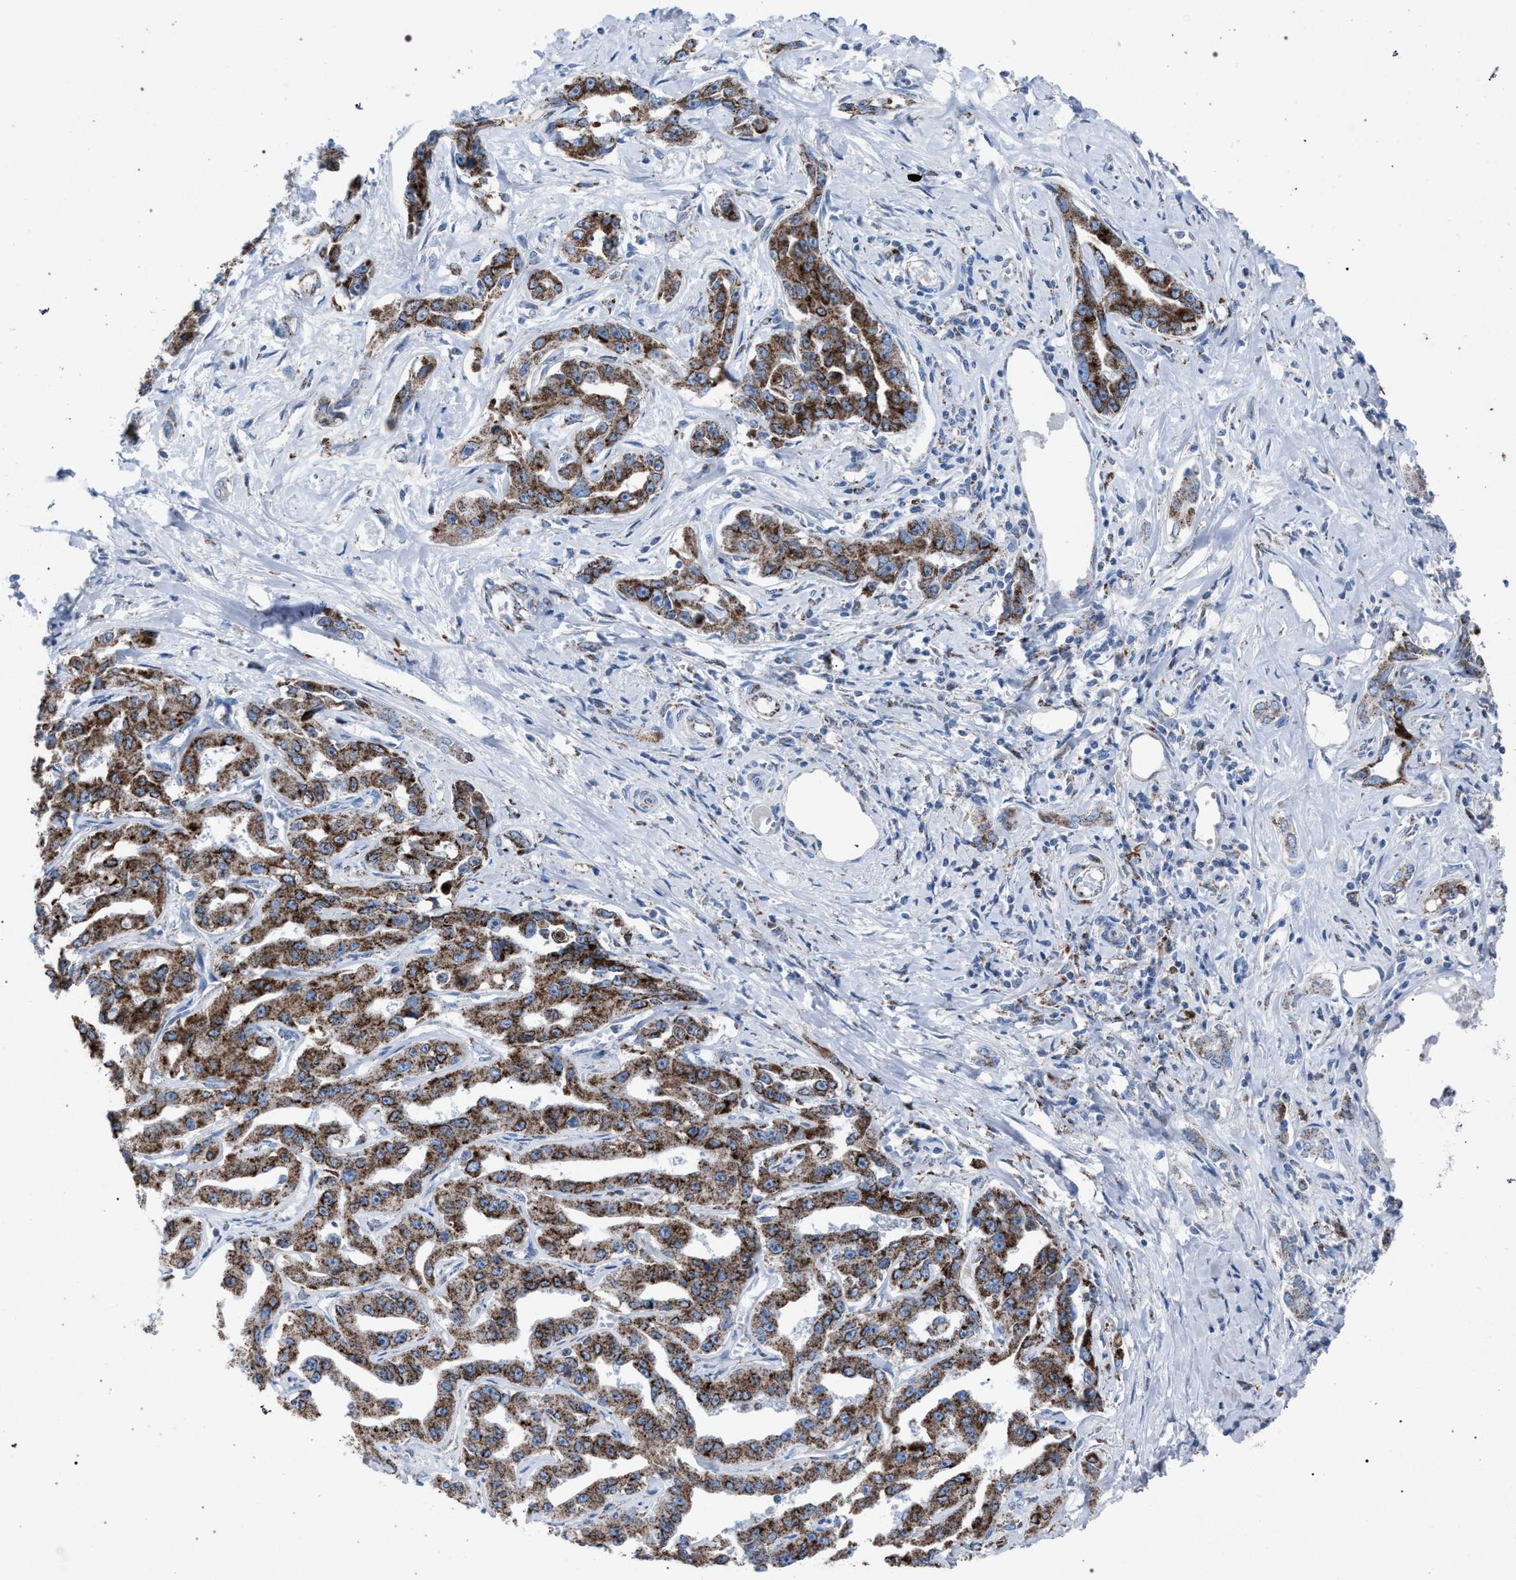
{"staining": {"intensity": "strong", "quantity": ">75%", "location": "cytoplasmic/membranous"}, "tissue": "liver cancer", "cell_type": "Tumor cells", "image_type": "cancer", "snomed": [{"axis": "morphology", "description": "Cholangiocarcinoma"}, {"axis": "topography", "description": "Liver"}], "caption": "This image displays immunohistochemistry staining of cholangiocarcinoma (liver), with high strong cytoplasmic/membranous positivity in about >75% of tumor cells.", "gene": "HSD17B4", "patient": {"sex": "male", "age": 59}}